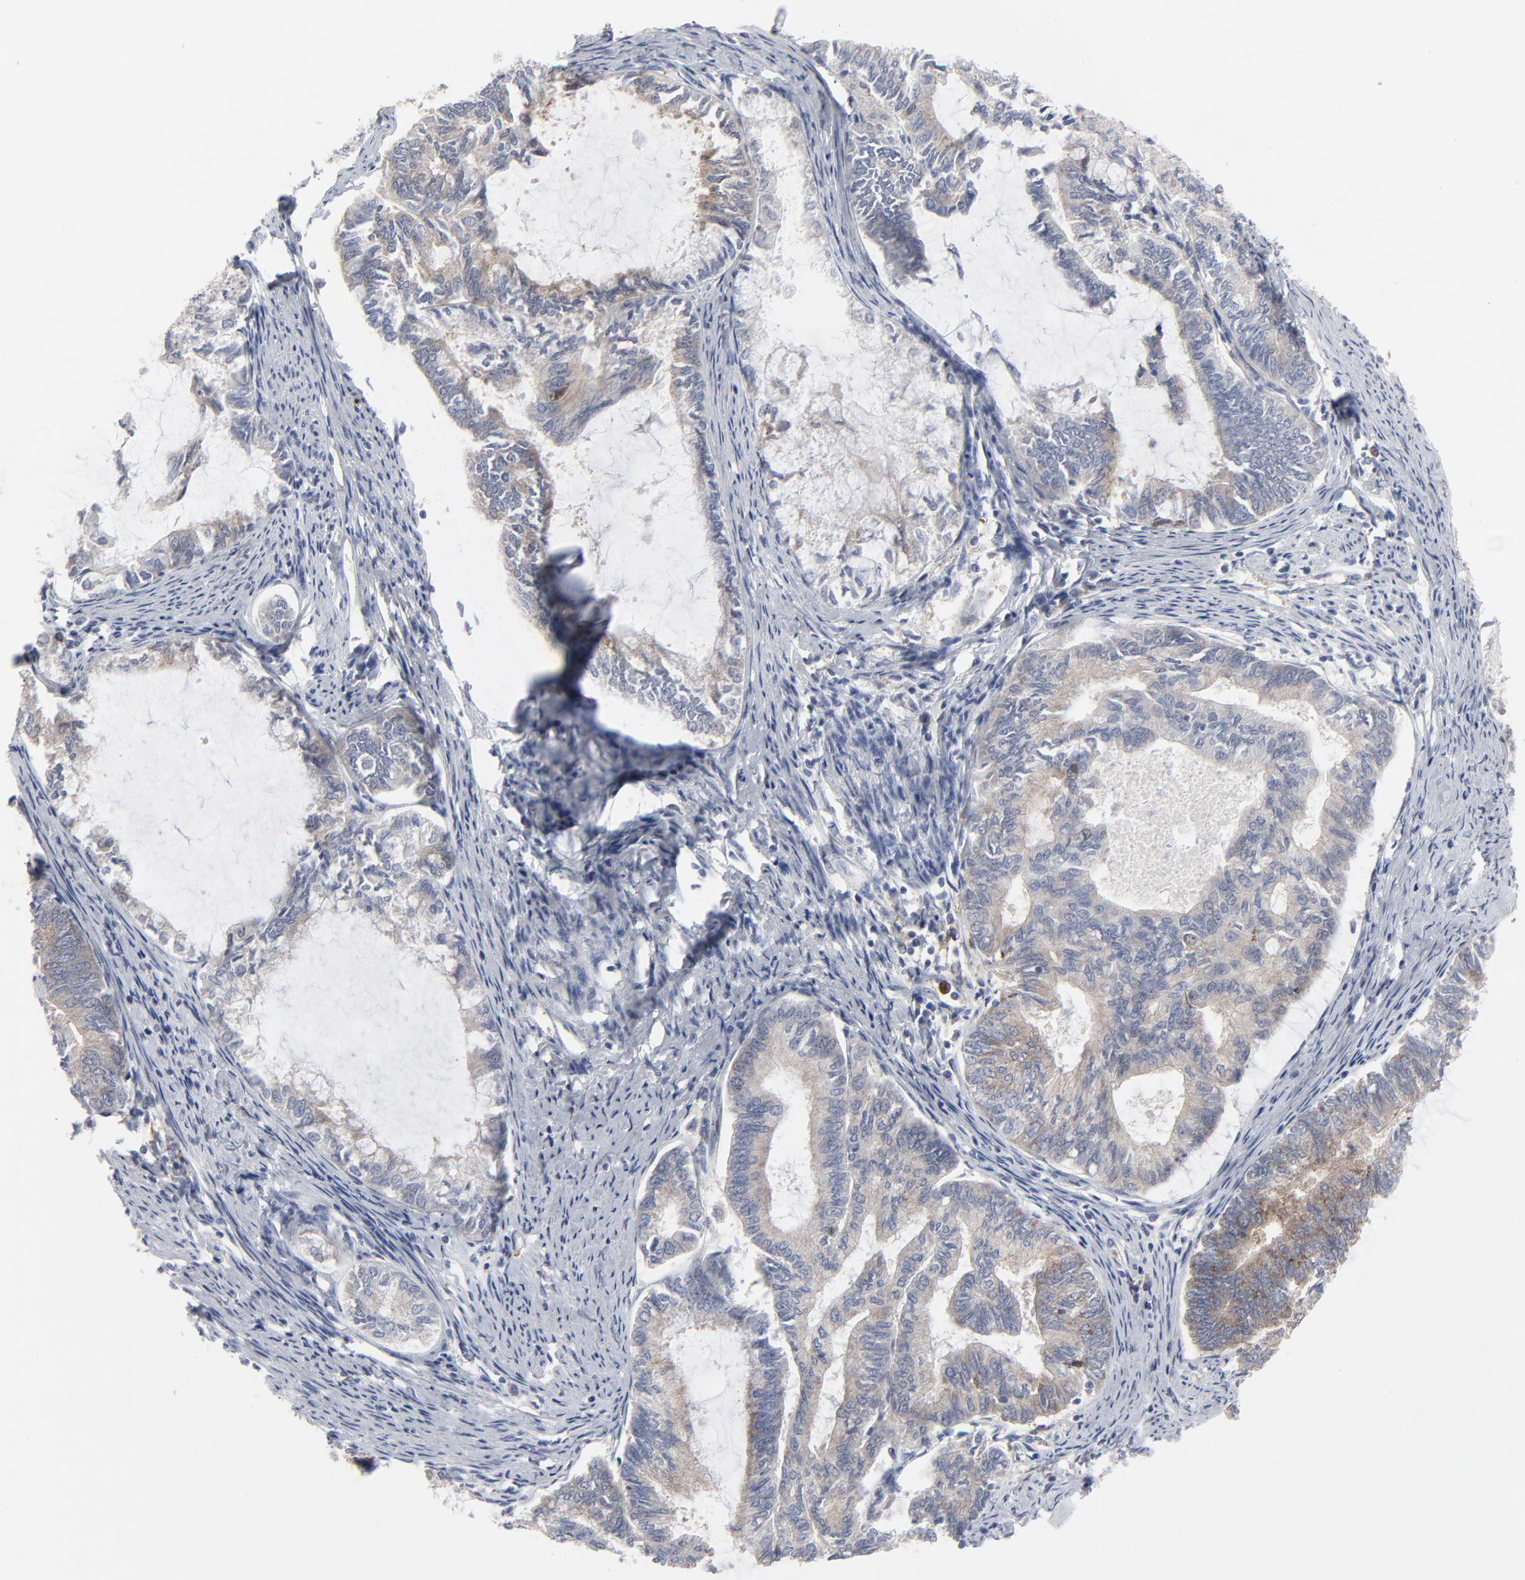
{"staining": {"intensity": "weak", "quantity": "25%-75%", "location": "cytoplasmic/membranous"}, "tissue": "endometrial cancer", "cell_type": "Tumor cells", "image_type": "cancer", "snomed": [{"axis": "morphology", "description": "Adenocarcinoma, NOS"}, {"axis": "topography", "description": "Endometrium"}], "caption": "Endometrial cancer (adenocarcinoma) tissue exhibits weak cytoplasmic/membranous staining in about 25%-75% of tumor cells, visualized by immunohistochemistry.", "gene": "BID", "patient": {"sex": "female", "age": 86}}